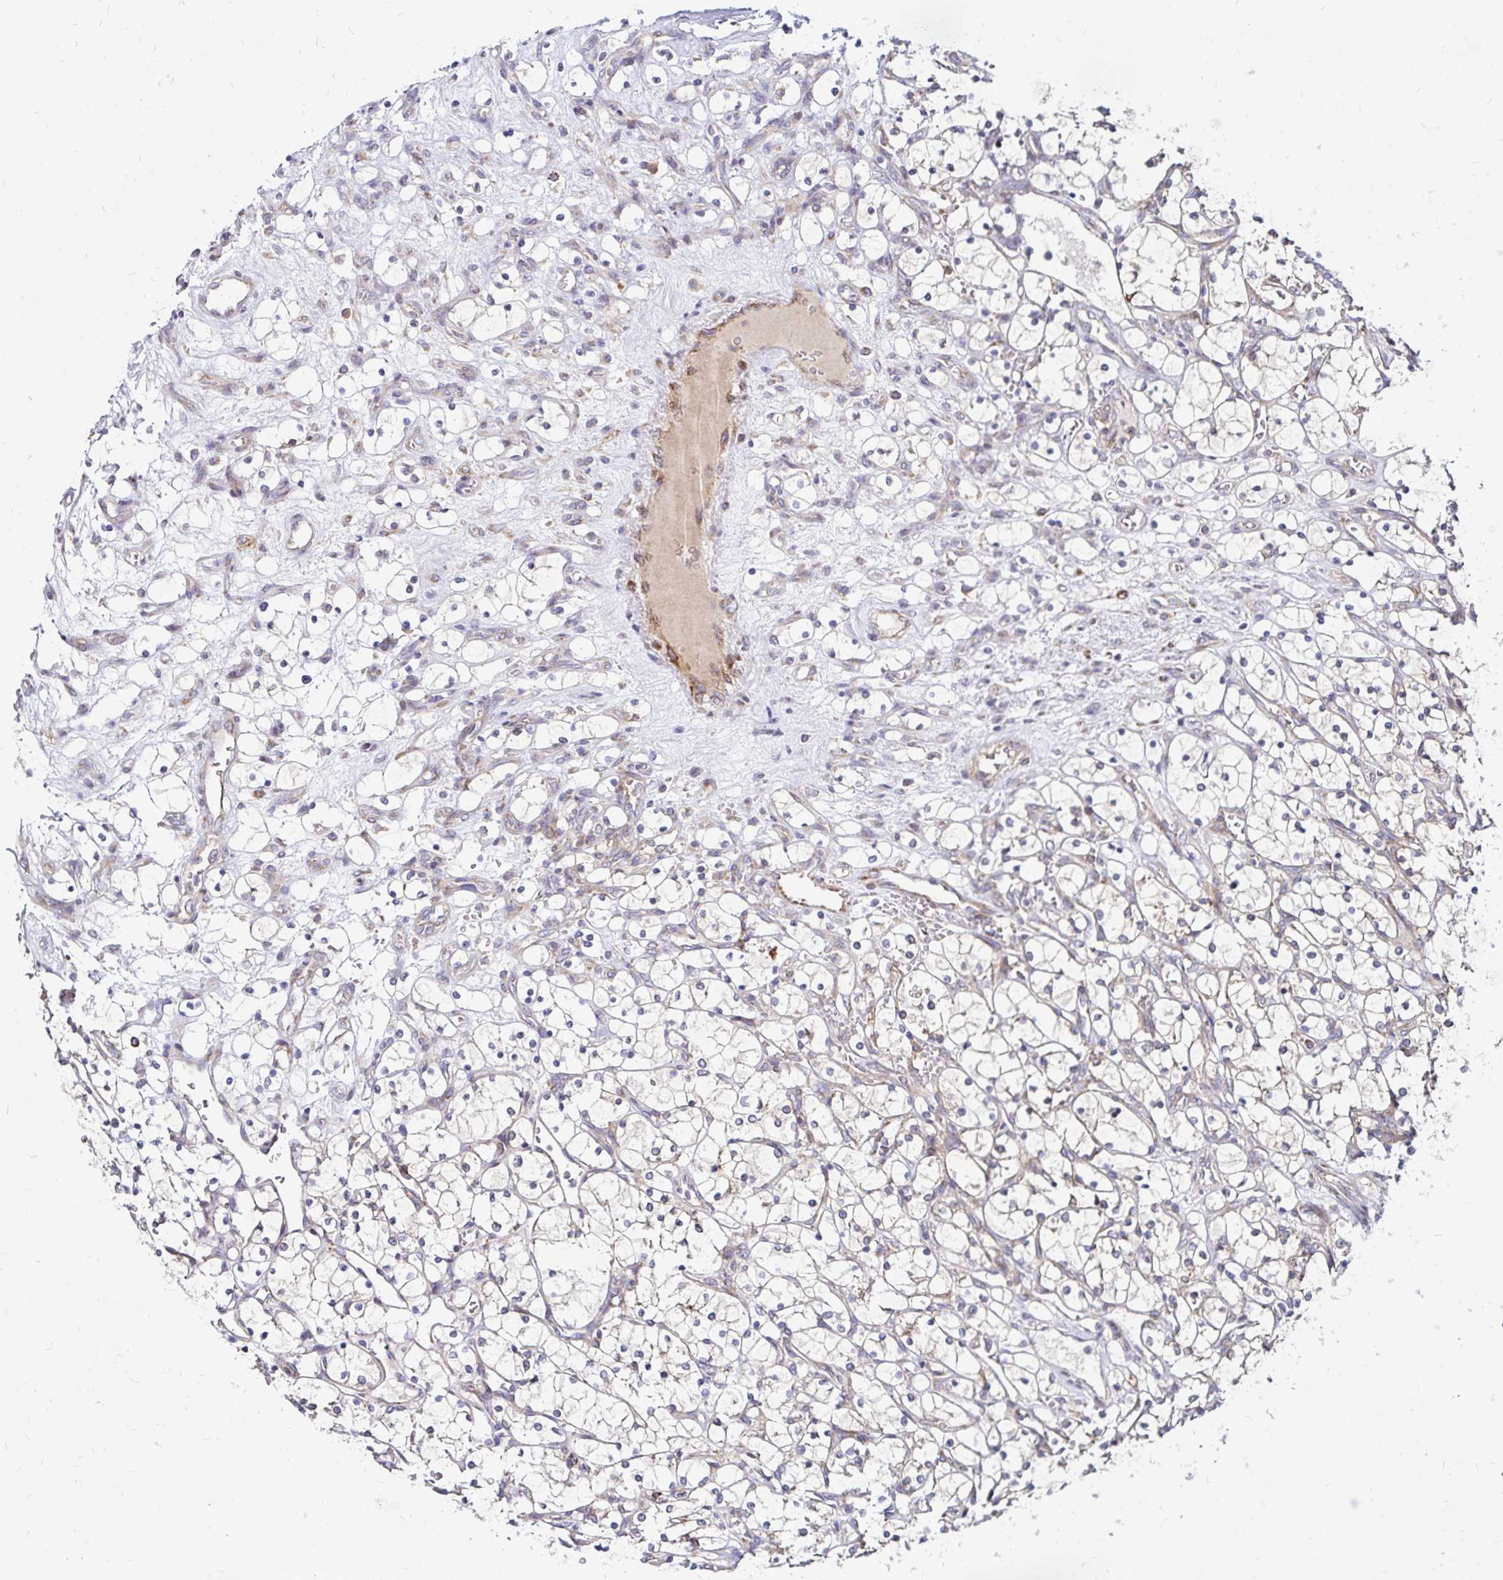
{"staining": {"intensity": "negative", "quantity": "none", "location": "none"}, "tissue": "renal cancer", "cell_type": "Tumor cells", "image_type": "cancer", "snomed": [{"axis": "morphology", "description": "Adenocarcinoma, NOS"}, {"axis": "topography", "description": "Kidney"}], "caption": "A histopathology image of human adenocarcinoma (renal) is negative for staining in tumor cells.", "gene": "IDUA", "patient": {"sex": "female", "age": 69}}